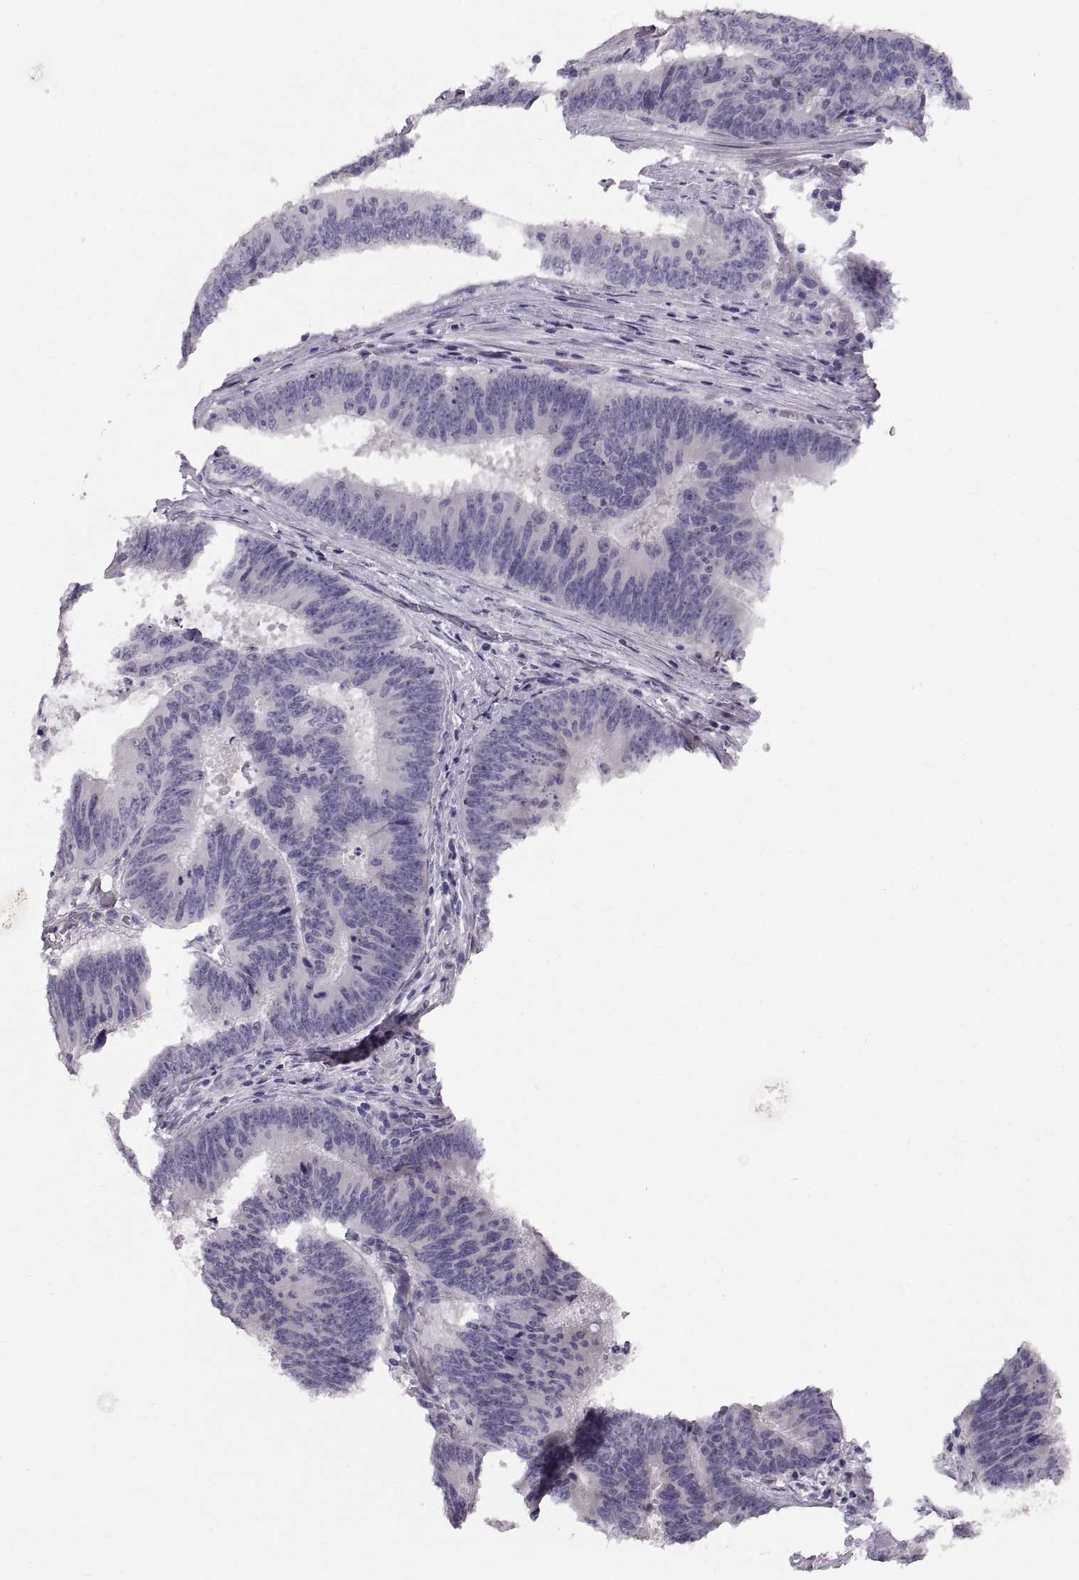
{"staining": {"intensity": "negative", "quantity": "none", "location": "none"}, "tissue": "colorectal cancer", "cell_type": "Tumor cells", "image_type": "cancer", "snomed": [{"axis": "morphology", "description": "Adenocarcinoma, NOS"}, {"axis": "topography", "description": "Colon"}], "caption": "IHC histopathology image of adenocarcinoma (colorectal) stained for a protein (brown), which displays no positivity in tumor cells.", "gene": "SPACDR", "patient": {"sex": "female", "age": 82}}